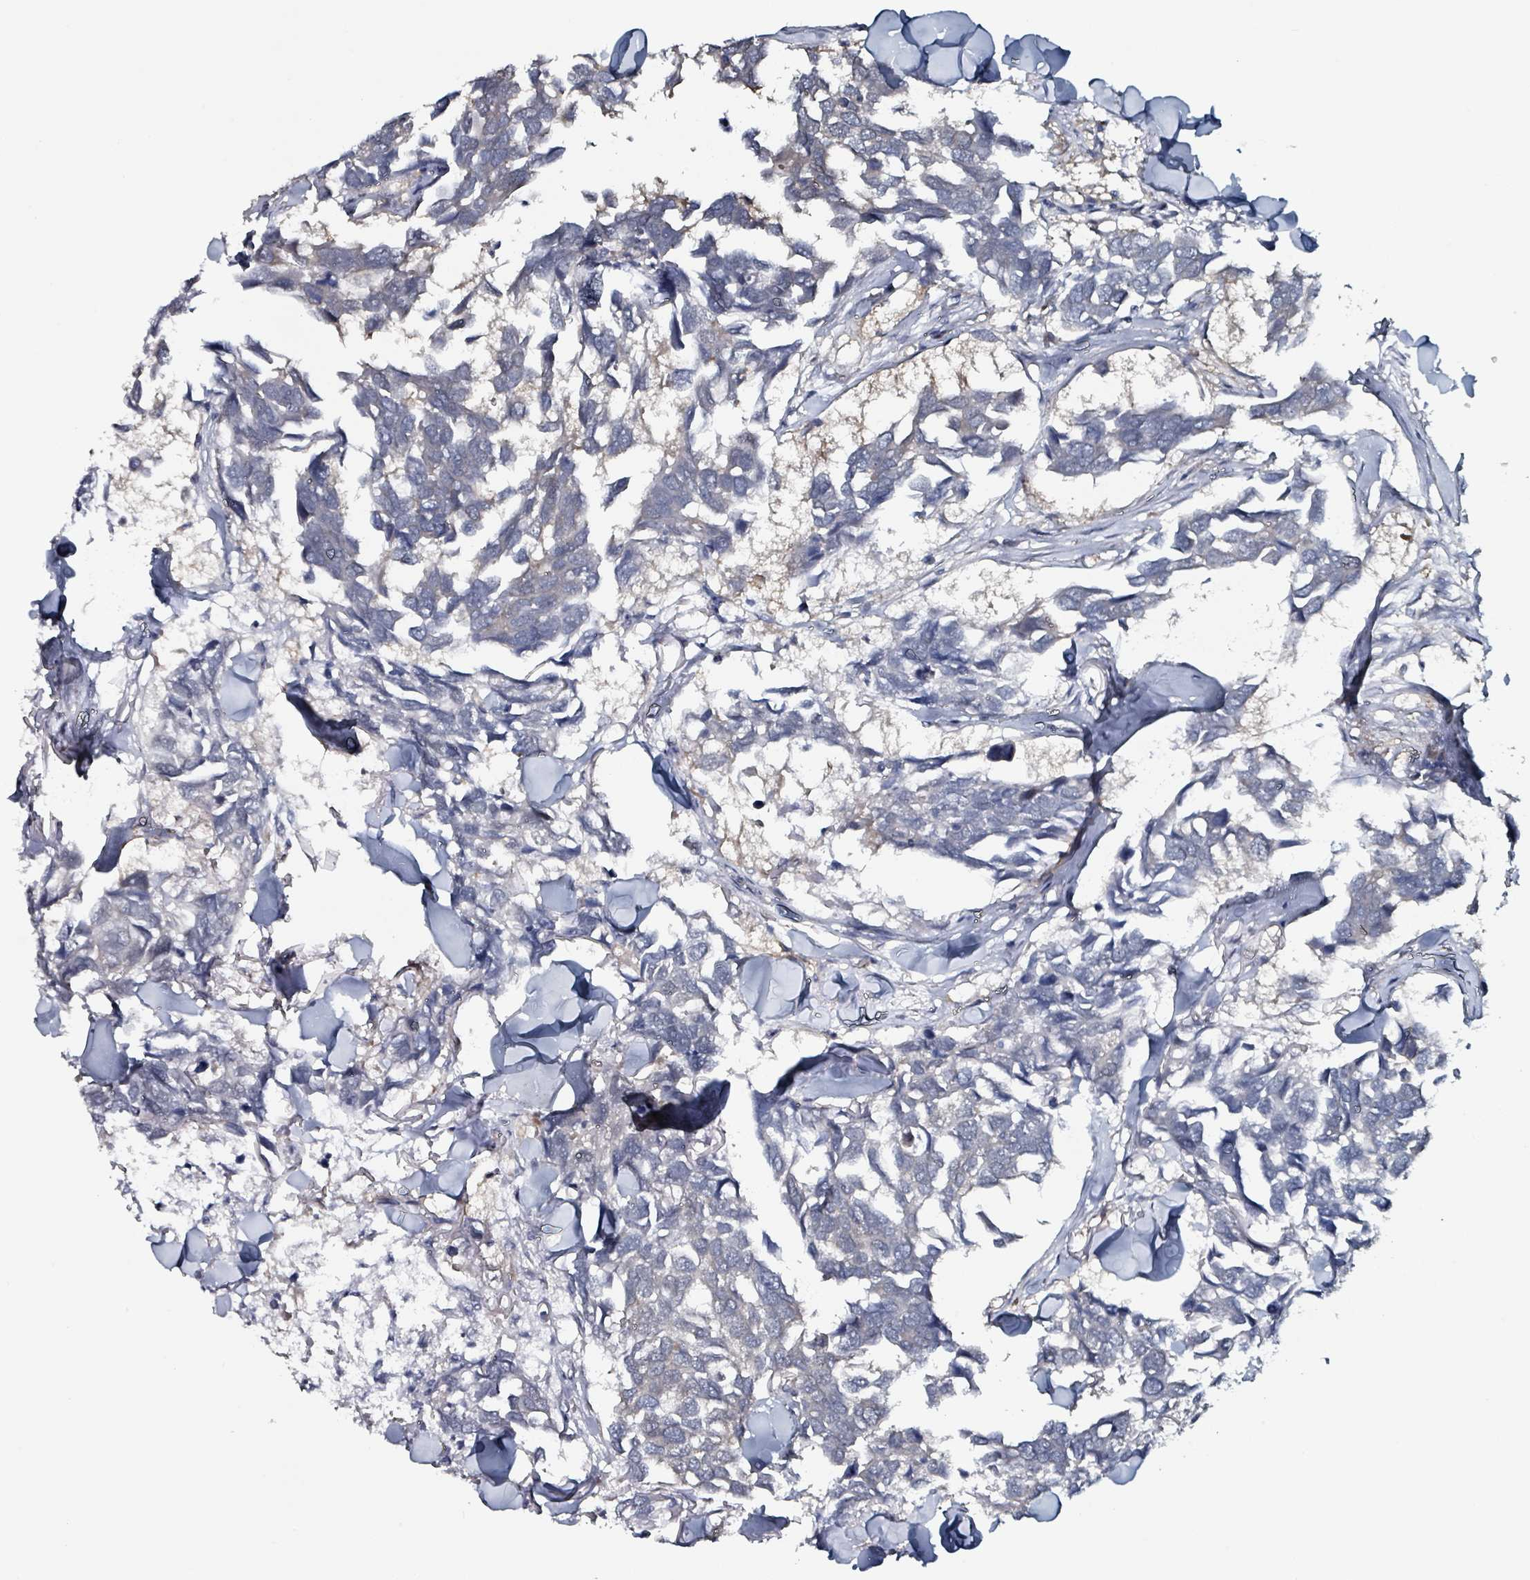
{"staining": {"intensity": "negative", "quantity": "none", "location": "none"}, "tissue": "breast cancer", "cell_type": "Tumor cells", "image_type": "cancer", "snomed": [{"axis": "morphology", "description": "Duct carcinoma"}, {"axis": "topography", "description": "Breast"}], "caption": "High power microscopy image of an IHC micrograph of breast cancer (intraductal carcinoma), revealing no significant staining in tumor cells. Brightfield microscopy of immunohistochemistry (IHC) stained with DAB (brown) and hematoxylin (blue), captured at high magnification.", "gene": "B3GAT3", "patient": {"sex": "female", "age": 83}}